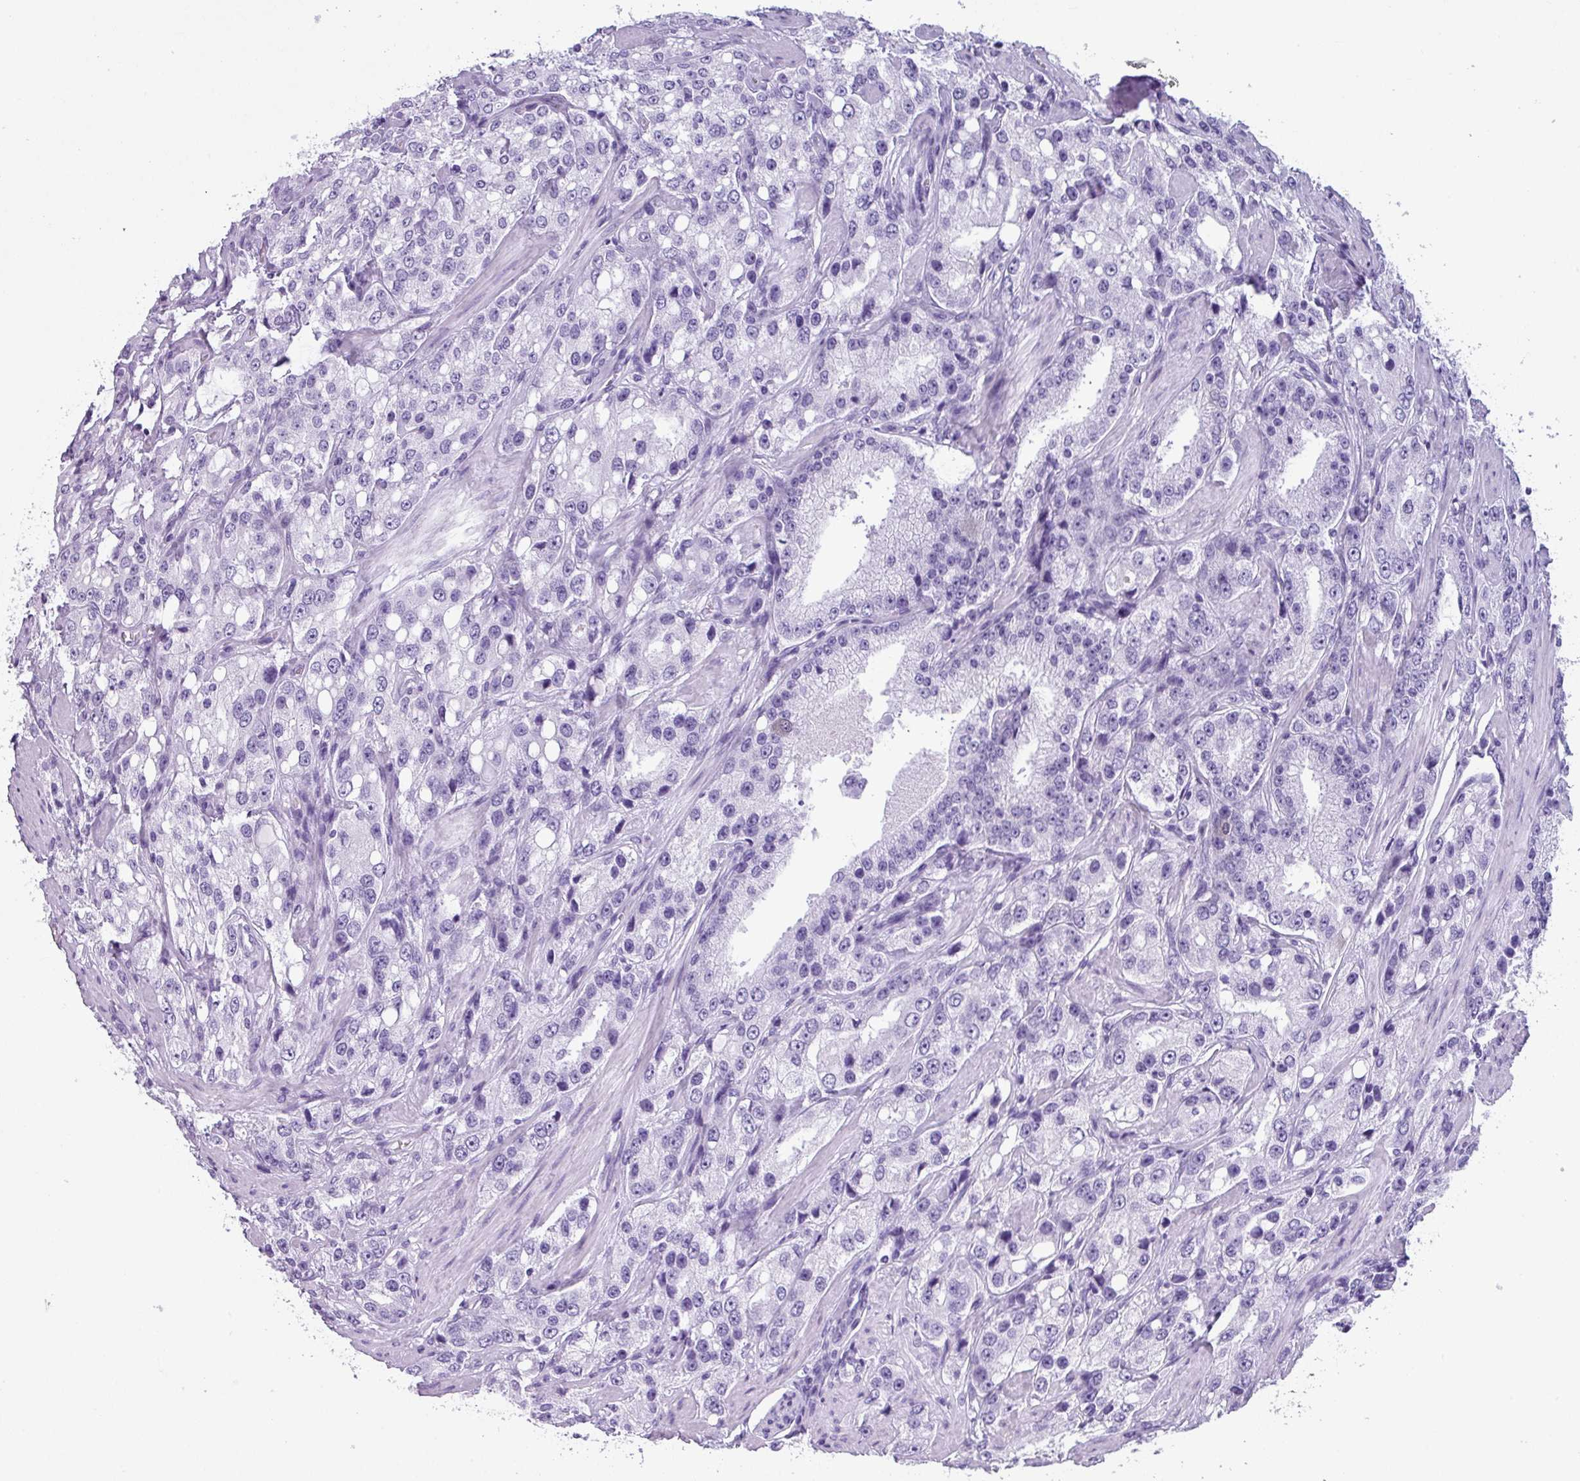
{"staining": {"intensity": "negative", "quantity": "none", "location": "none"}, "tissue": "prostate cancer", "cell_type": "Tumor cells", "image_type": "cancer", "snomed": [{"axis": "morphology", "description": "Adenocarcinoma, High grade"}, {"axis": "topography", "description": "Prostate"}], "caption": "Immunohistochemical staining of human prostate cancer exhibits no significant positivity in tumor cells. Nuclei are stained in blue.", "gene": "ZNF568", "patient": {"sex": "male", "age": 66}}